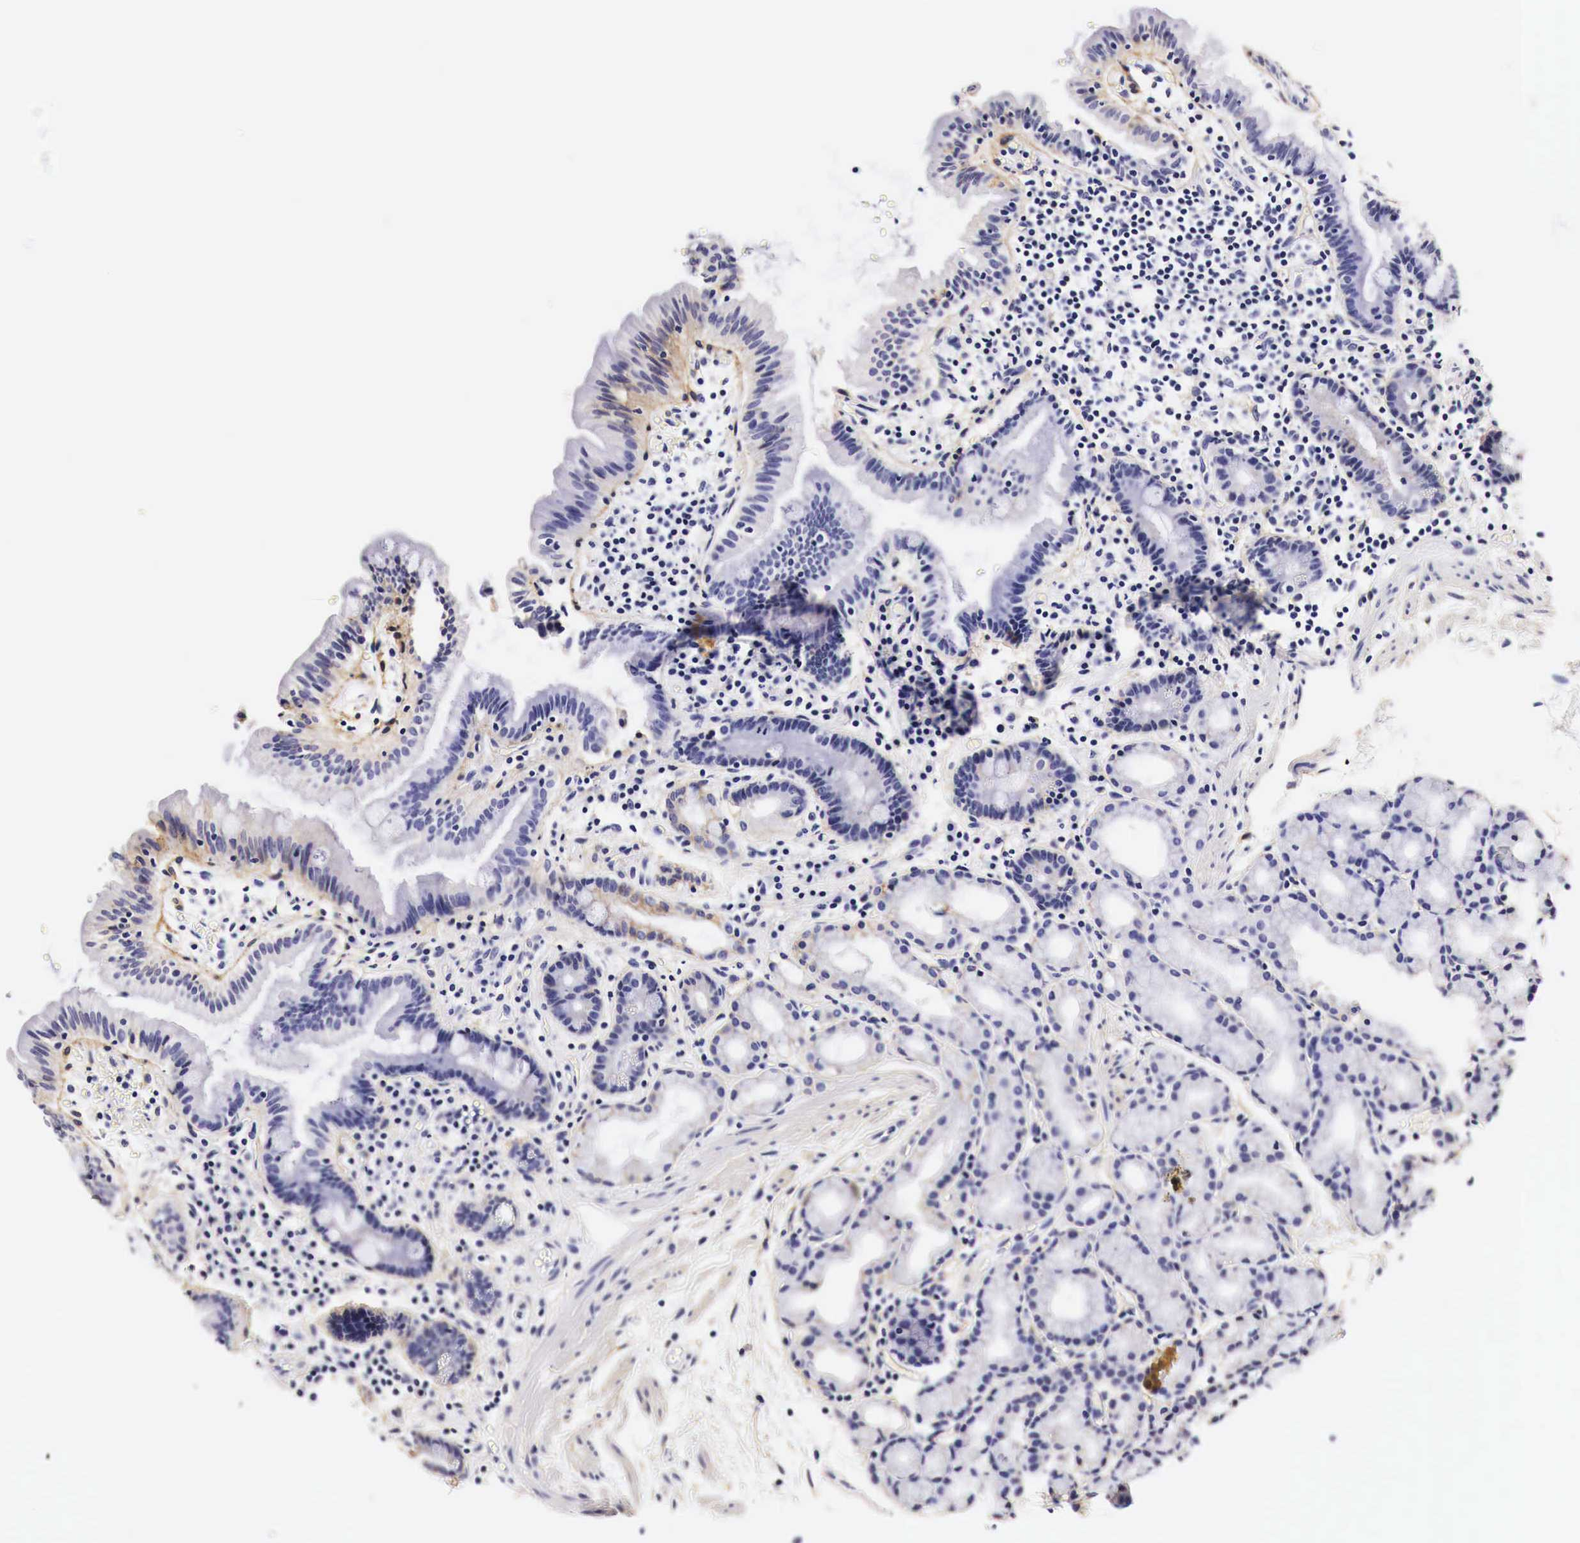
{"staining": {"intensity": "weak", "quantity": "<25%", "location": "cytoplasmic/membranous"}, "tissue": "duodenum", "cell_type": "Glandular cells", "image_type": "normal", "snomed": [{"axis": "morphology", "description": "Normal tissue, NOS"}, {"axis": "topography", "description": "Duodenum"}], "caption": "High power microscopy image of an IHC photomicrograph of benign duodenum, revealing no significant expression in glandular cells.", "gene": "EGFR", "patient": {"sex": "female", "age": 48}}